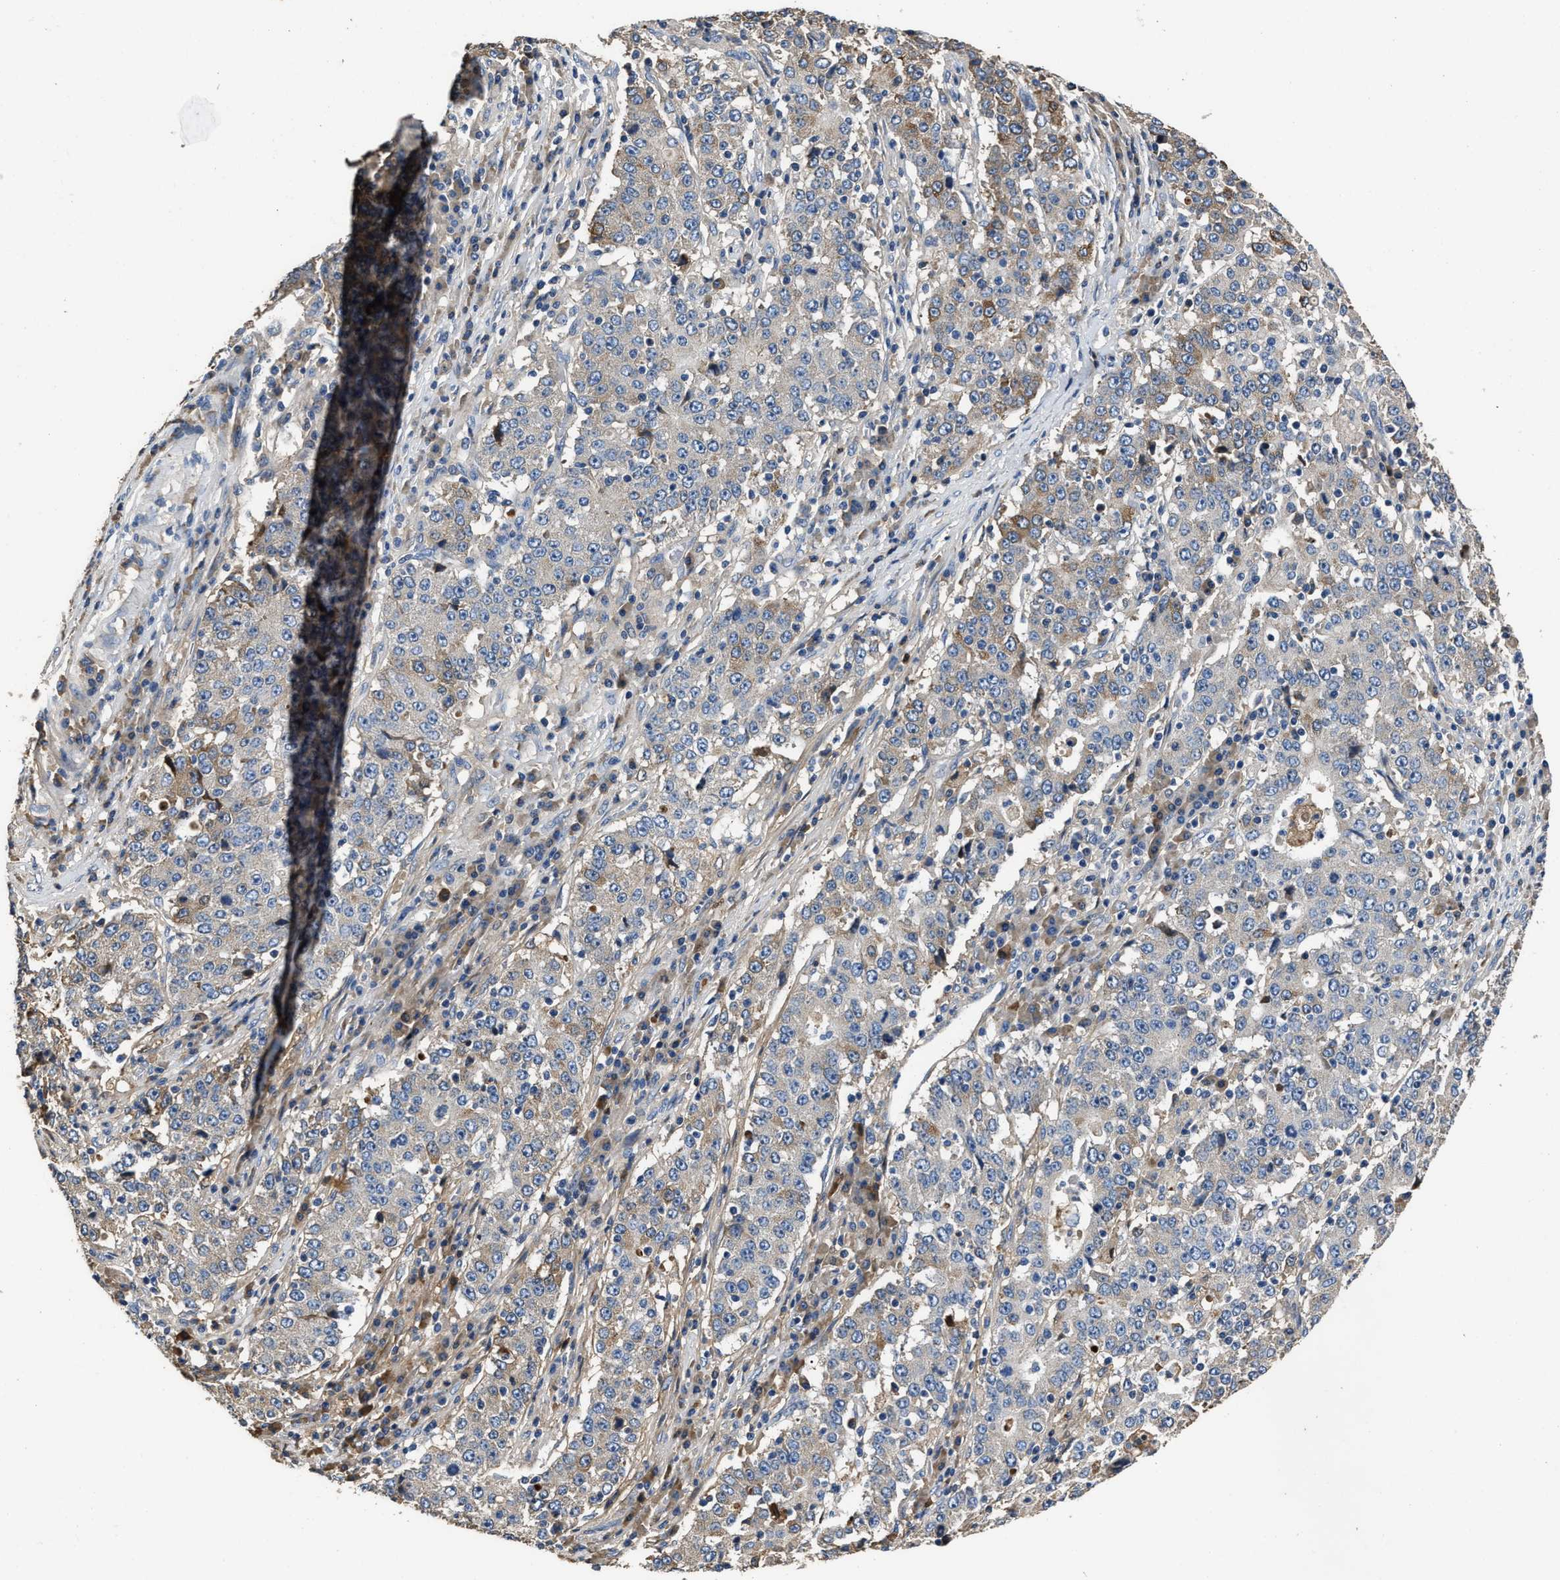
{"staining": {"intensity": "moderate", "quantity": "<25%", "location": "cytoplasmic/membranous"}, "tissue": "stomach cancer", "cell_type": "Tumor cells", "image_type": "cancer", "snomed": [{"axis": "morphology", "description": "Adenocarcinoma, NOS"}, {"axis": "topography", "description": "Stomach"}], "caption": "High-power microscopy captured an immunohistochemistry micrograph of stomach cancer (adenocarcinoma), revealing moderate cytoplasmic/membranous staining in approximately <25% of tumor cells. Ihc stains the protein in brown and the nuclei are stained blue.", "gene": "C3", "patient": {"sex": "male", "age": 59}}